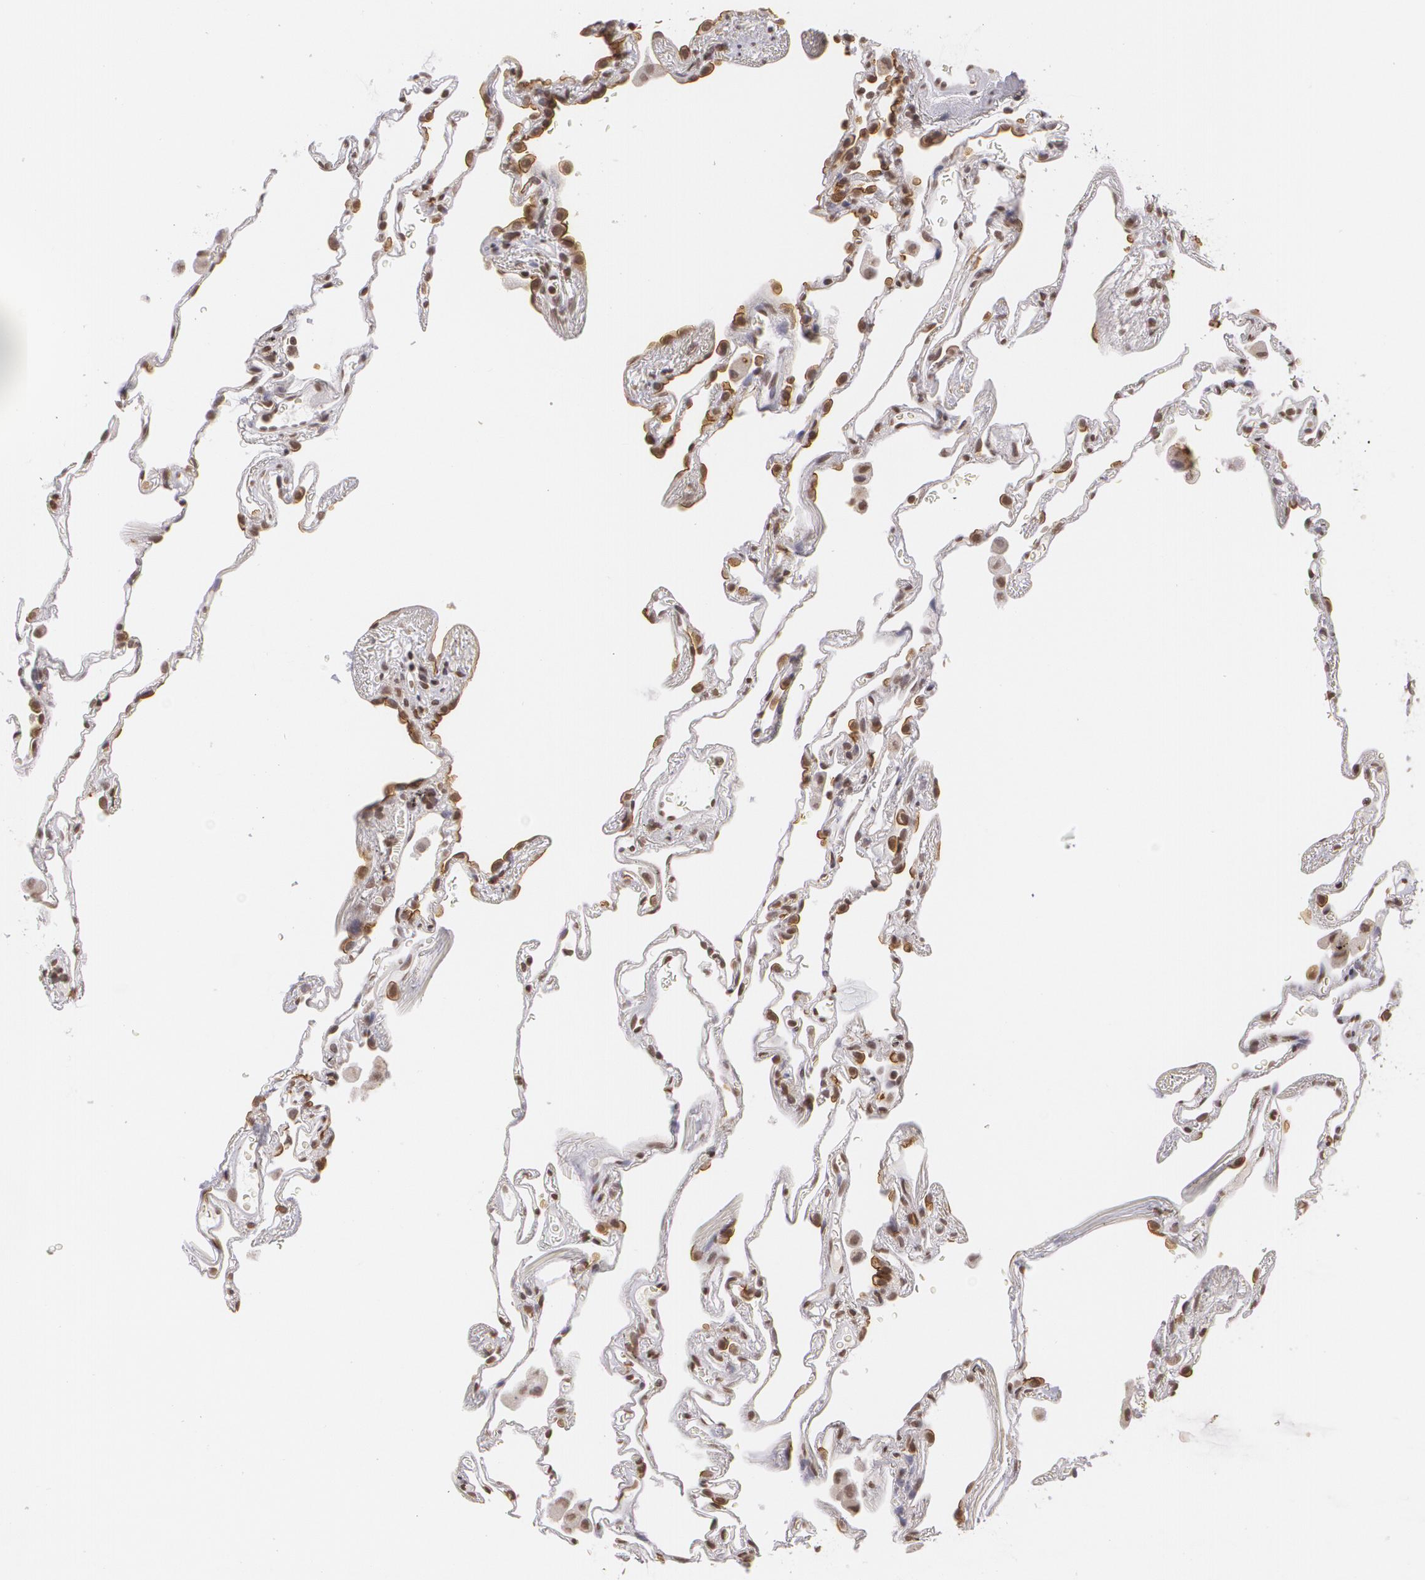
{"staining": {"intensity": "moderate", "quantity": "25%-75%", "location": "cytoplasmic/membranous"}, "tissue": "lung", "cell_type": "Alveolar cells", "image_type": "normal", "snomed": [{"axis": "morphology", "description": "Normal tissue, NOS"}, {"axis": "morphology", "description": "Inflammation, NOS"}, {"axis": "topography", "description": "Lung"}], "caption": "Protein staining displays moderate cytoplasmic/membranous expression in about 25%-75% of alveolar cells in benign lung. (DAB (3,3'-diaminobenzidine) IHC with brightfield microscopy, high magnification).", "gene": "MUC1", "patient": {"sex": "male", "age": 69}}